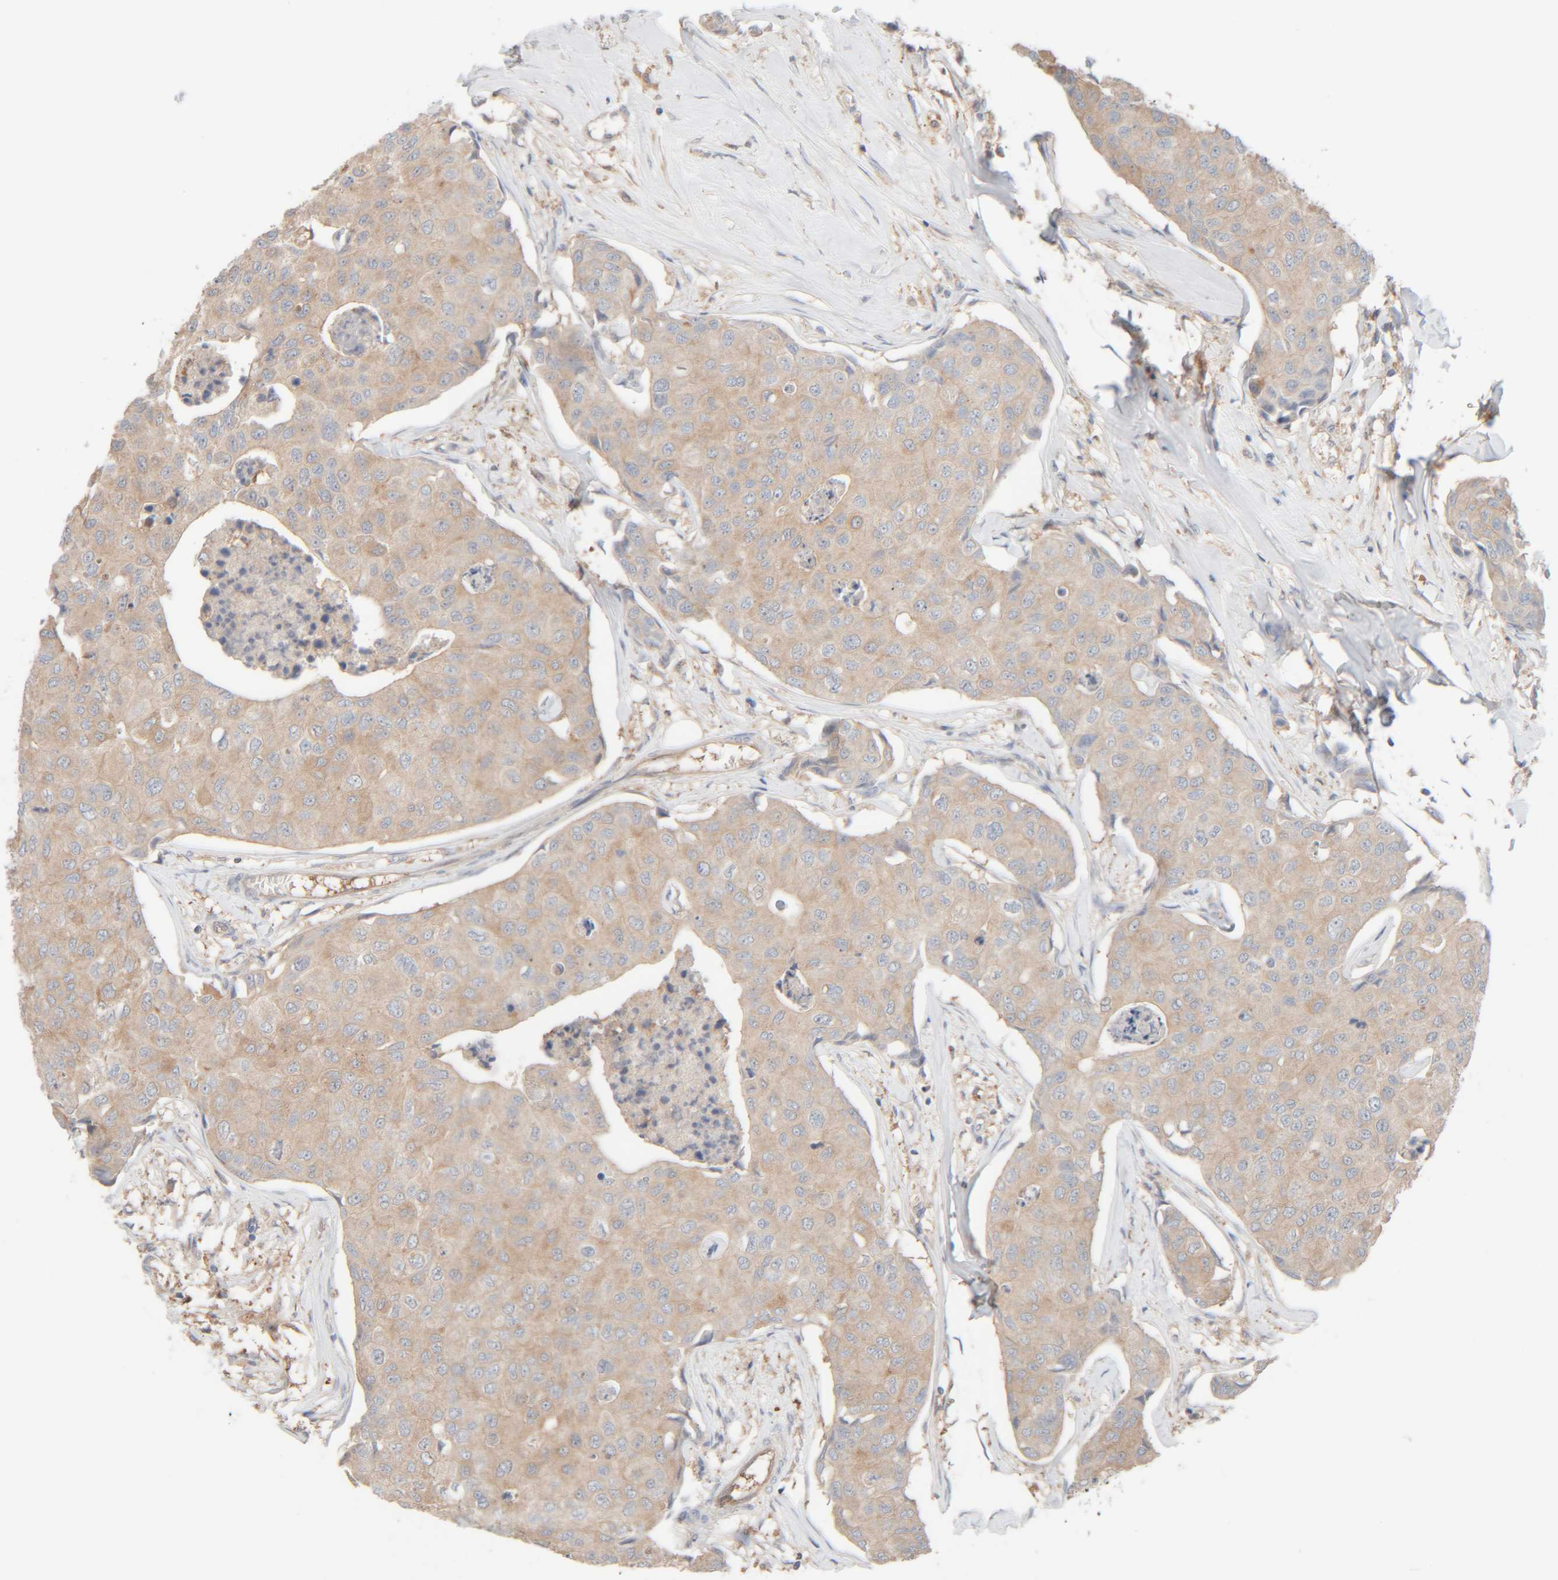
{"staining": {"intensity": "weak", "quantity": "25%-75%", "location": "cytoplasmic/membranous"}, "tissue": "breast cancer", "cell_type": "Tumor cells", "image_type": "cancer", "snomed": [{"axis": "morphology", "description": "Duct carcinoma"}, {"axis": "topography", "description": "Breast"}], "caption": "Immunohistochemistry micrograph of breast cancer stained for a protein (brown), which exhibits low levels of weak cytoplasmic/membranous staining in approximately 25%-75% of tumor cells.", "gene": "TMEM192", "patient": {"sex": "female", "age": 80}}